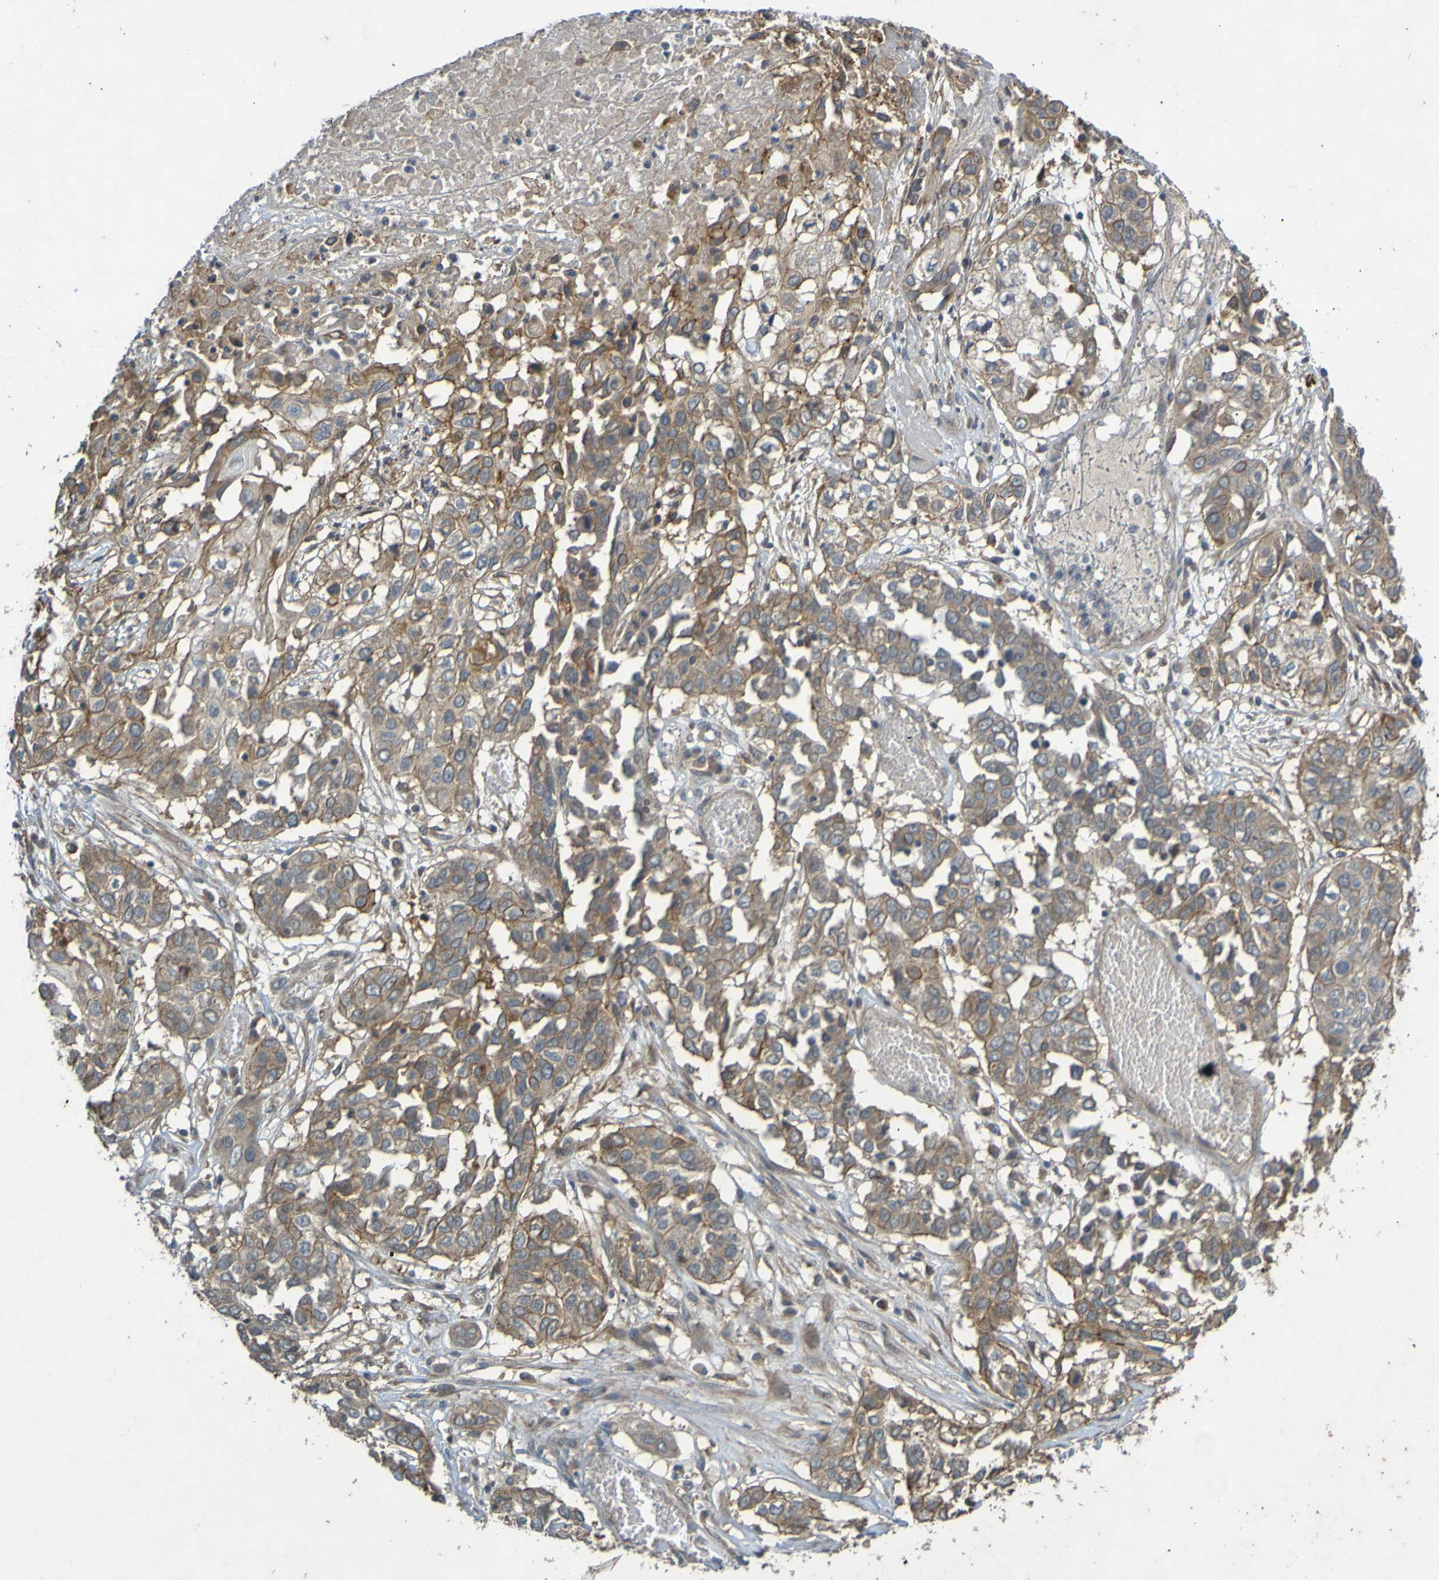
{"staining": {"intensity": "weak", "quantity": ">75%", "location": "cytoplasmic/membranous"}, "tissue": "lung cancer", "cell_type": "Tumor cells", "image_type": "cancer", "snomed": [{"axis": "morphology", "description": "Squamous cell carcinoma, NOS"}, {"axis": "topography", "description": "Lung"}], "caption": "Brown immunohistochemical staining in human lung cancer (squamous cell carcinoma) reveals weak cytoplasmic/membranous expression in approximately >75% of tumor cells.", "gene": "B3GAT2", "patient": {"sex": "male", "age": 71}}